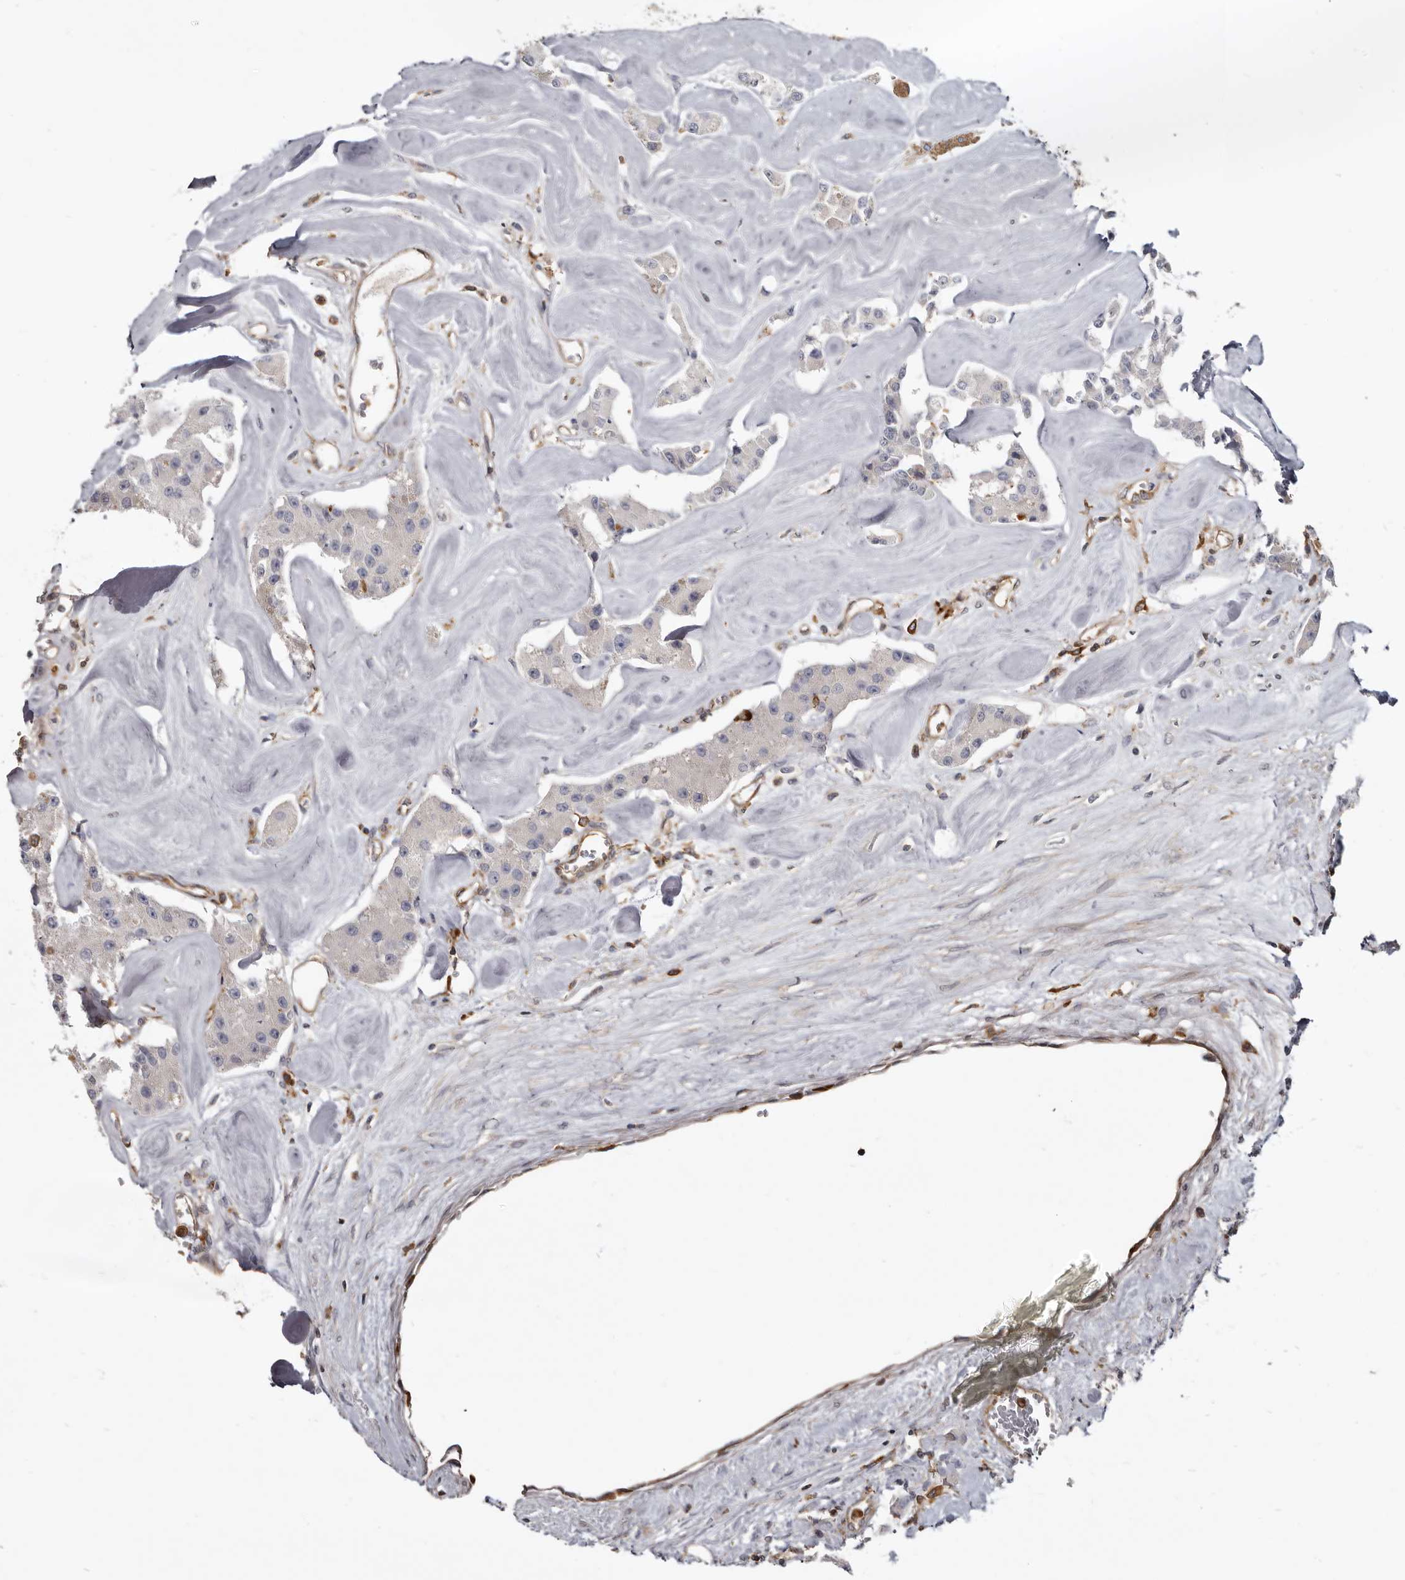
{"staining": {"intensity": "negative", "quantity": "none", "location": "none"}, "tissue": "carcinoid", "cell_type": "Tumor cells", "image_type": "cancer", "snomed": [{"axis": "morphology", "description": "Carcinoid, malignant, NOS"}, {"axis": "topography", "description": "Pancreas"}], "caption": "Image shows no significant protein positivity in tumor cells of carcinoid (malignant).", "gene": "CBL", "patient": {"sex": "male", "age": 41}}